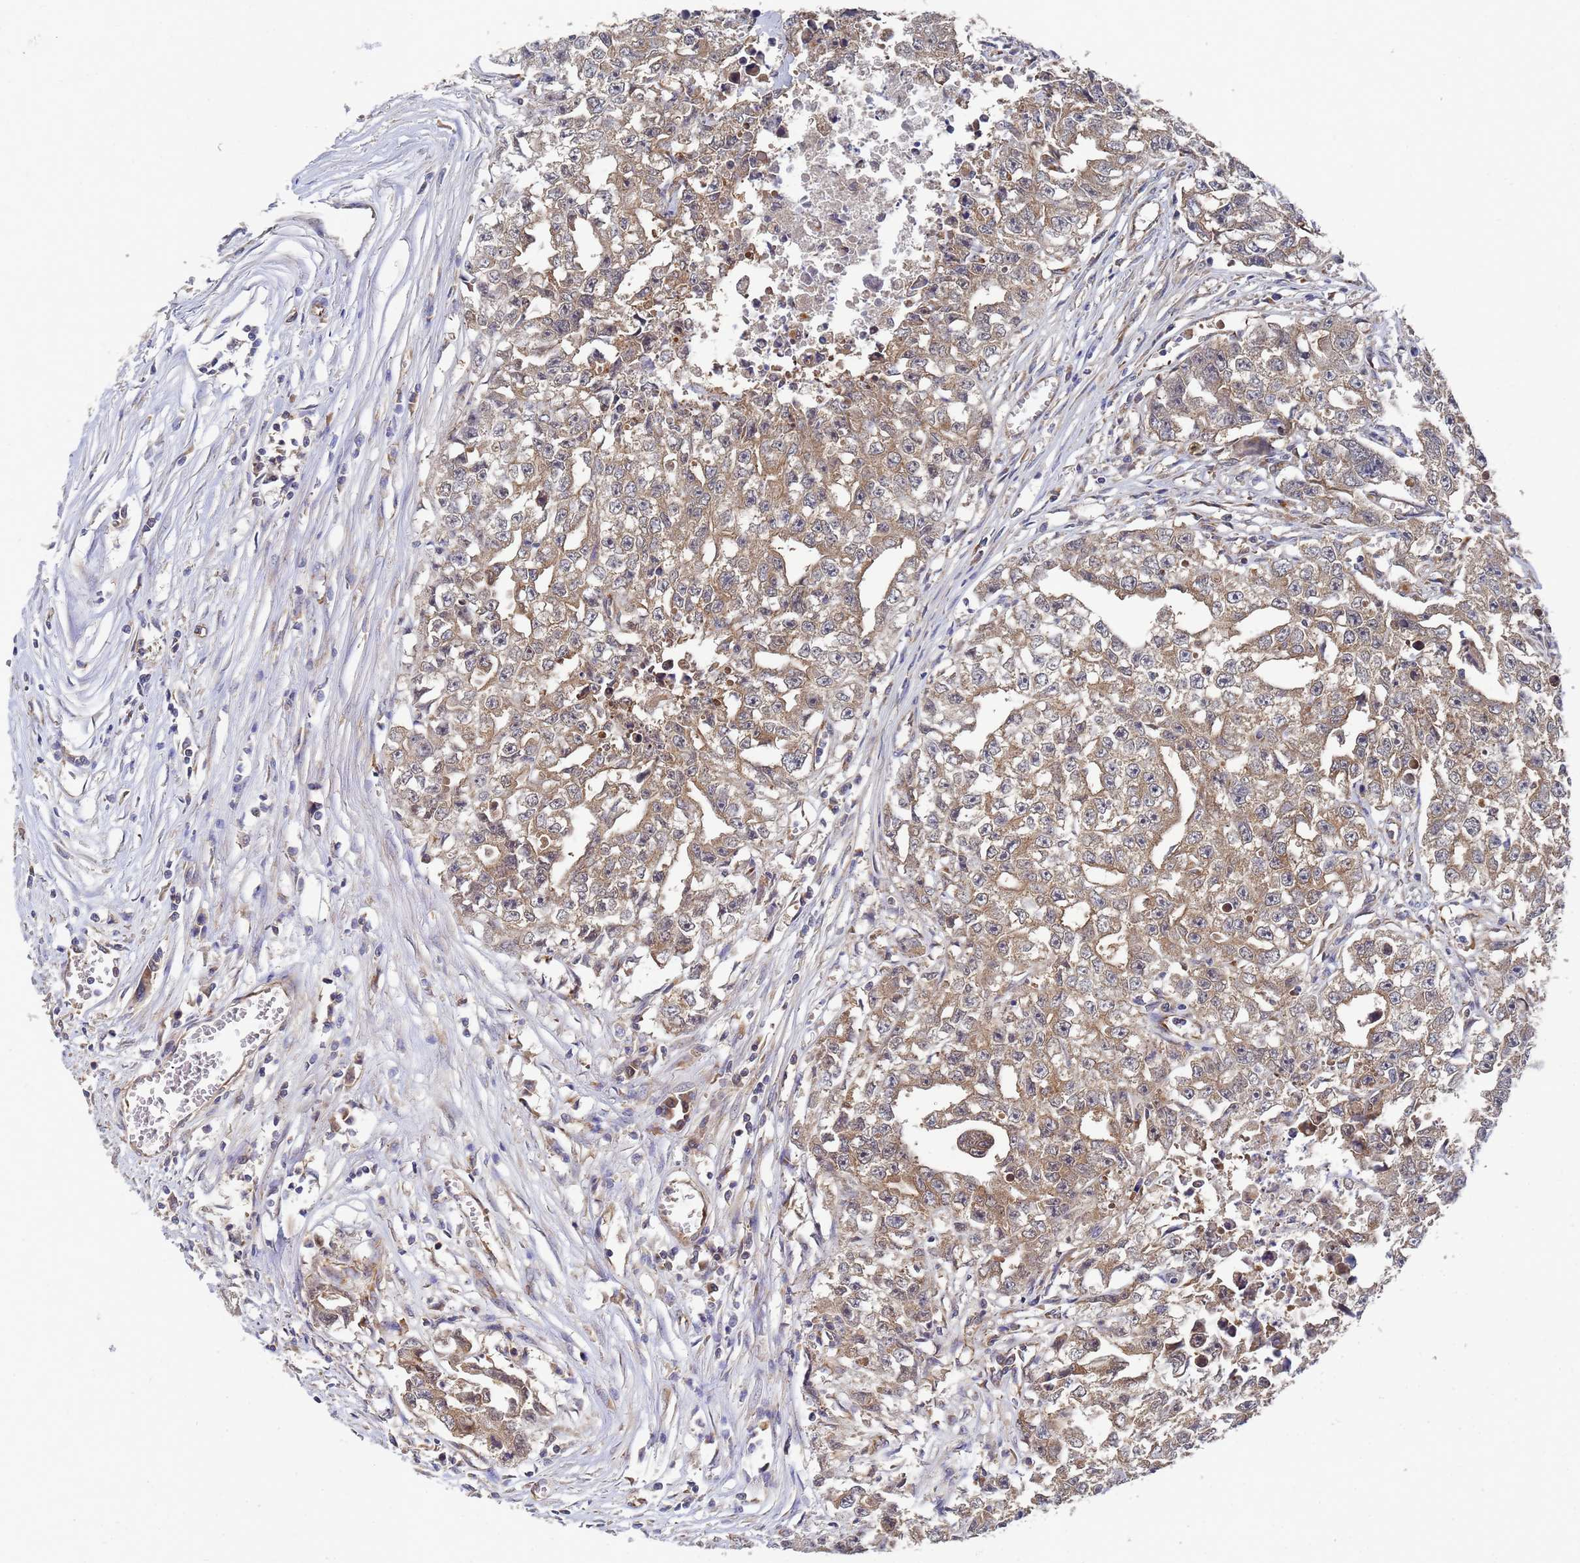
{"staining": {"intensity": "moderate", "quantity": ">75%", "location": "cytoplasmic/membranous"}, "tissue": "testis cancer", "cell_type": "Tumor cells", "image_type": "cancer", "snomed": [{"axis": "morphology", "description": "Seminoma, NOS"}, {"axis": "morphology", "description": "Carcinoma, Embryonal, NOS"}, {"axis": "topography", "description": "Testis"}], "caption": "Tumor cells reveal medium levels of moderate cytoplasmic/membranous staining in about >75% of cells in testis cancer (seminoma).", "gene": "ALS2CL", "patient": {"sex": "male", "age": 43}}